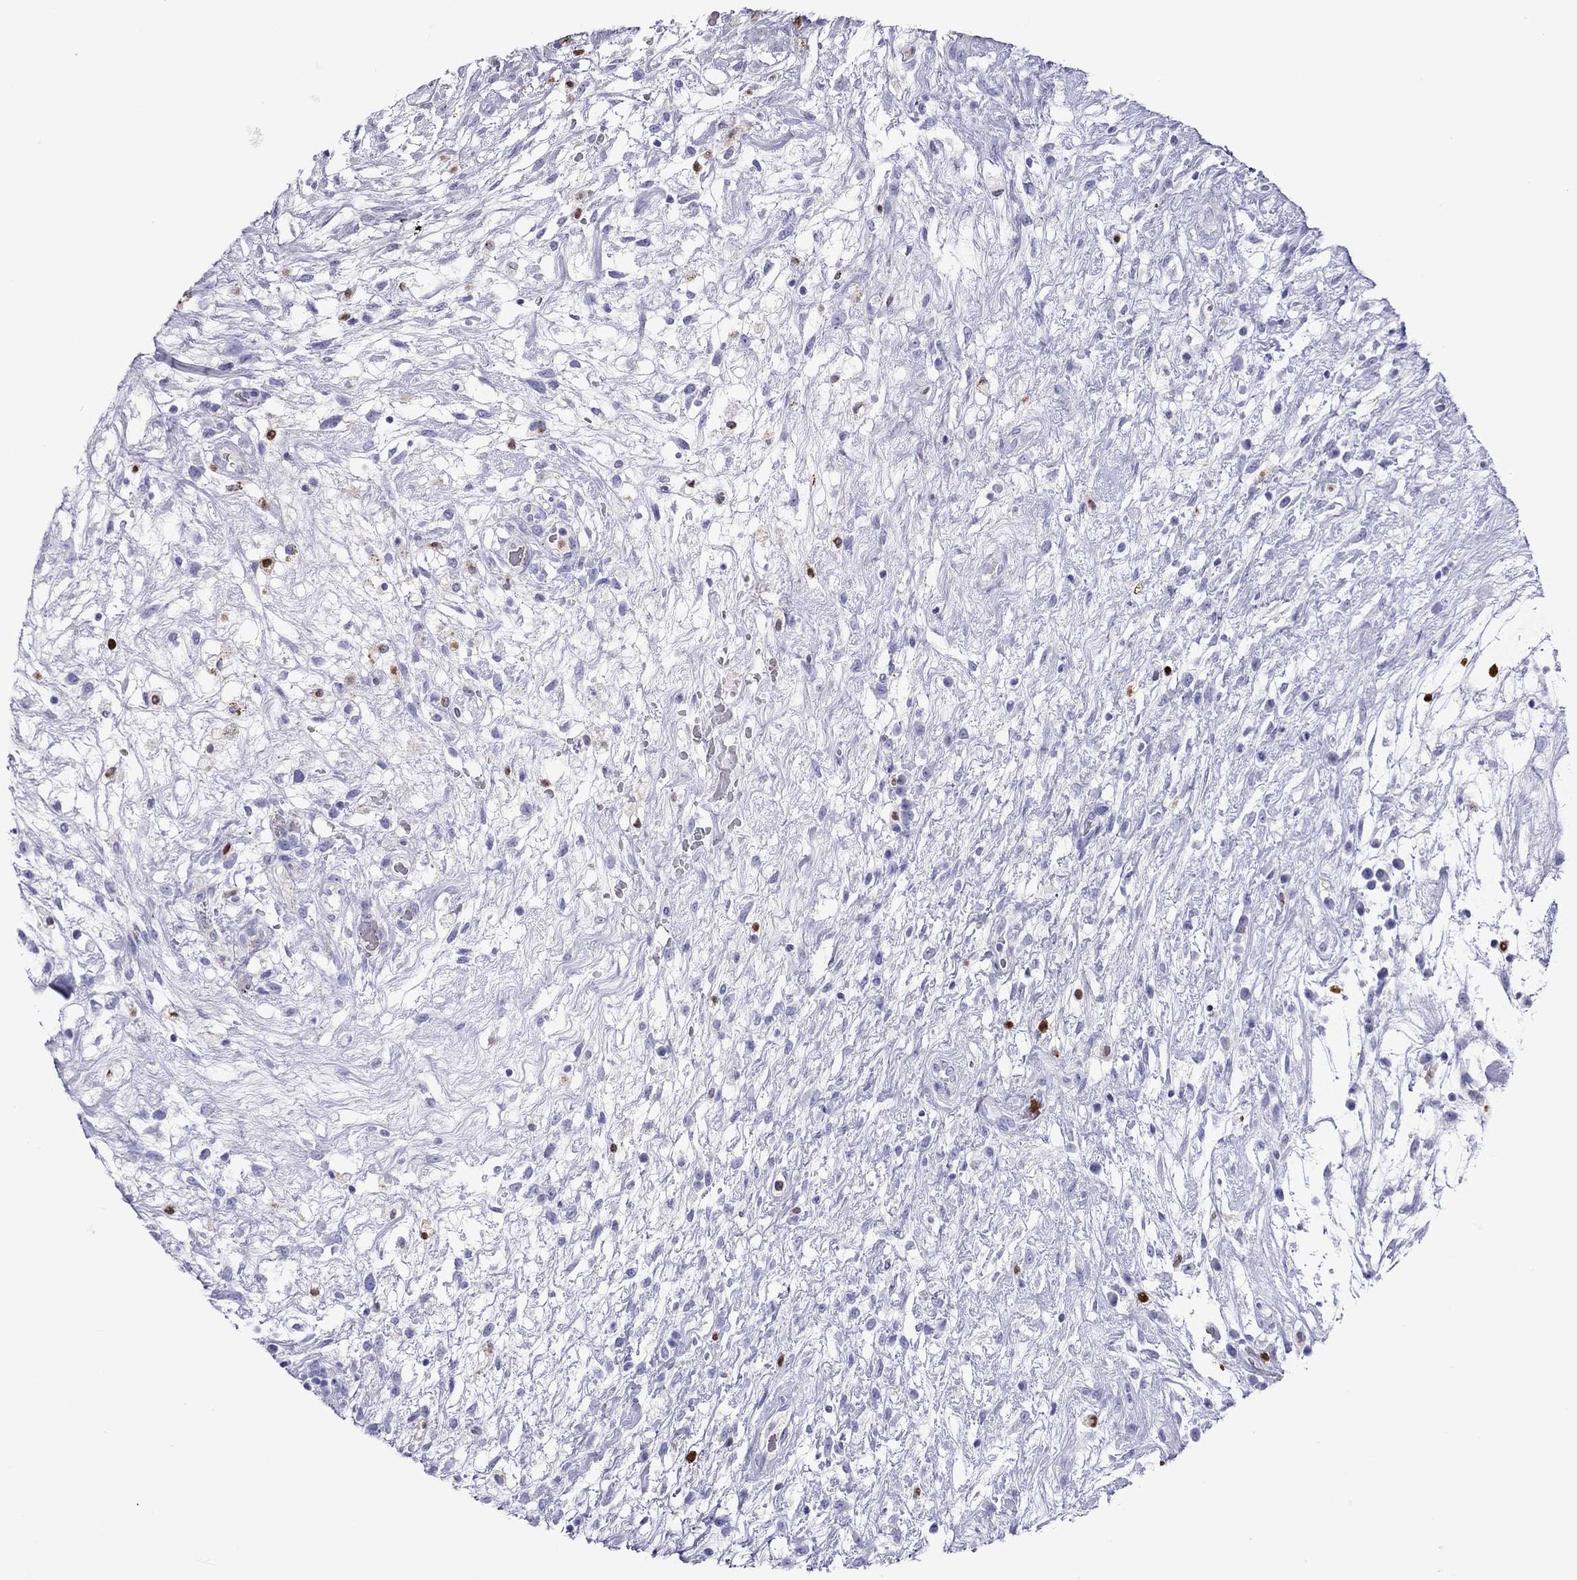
{"staining": {"intensity": "negative", "quantity": "none", "location": "none"}, "tissue": "testis cancer", "cell_type": "Tumor cells", "image_type": "cancer", "snomed": [{"axis": "morphology", "description": "Normal tissue, NOS"}, {"axis": "morphology", "description": "Carcinoma, Embryonal, NOS"}, {"axis": "topography", "description": "Testis"}], "caption": "This is an immunohistochemistry image of testis cancer (embryonal carcinoma). There is no positivity in tumor cells.", "gene": "SLAMF1", "patient": {"sex": "male", "age": 32}}